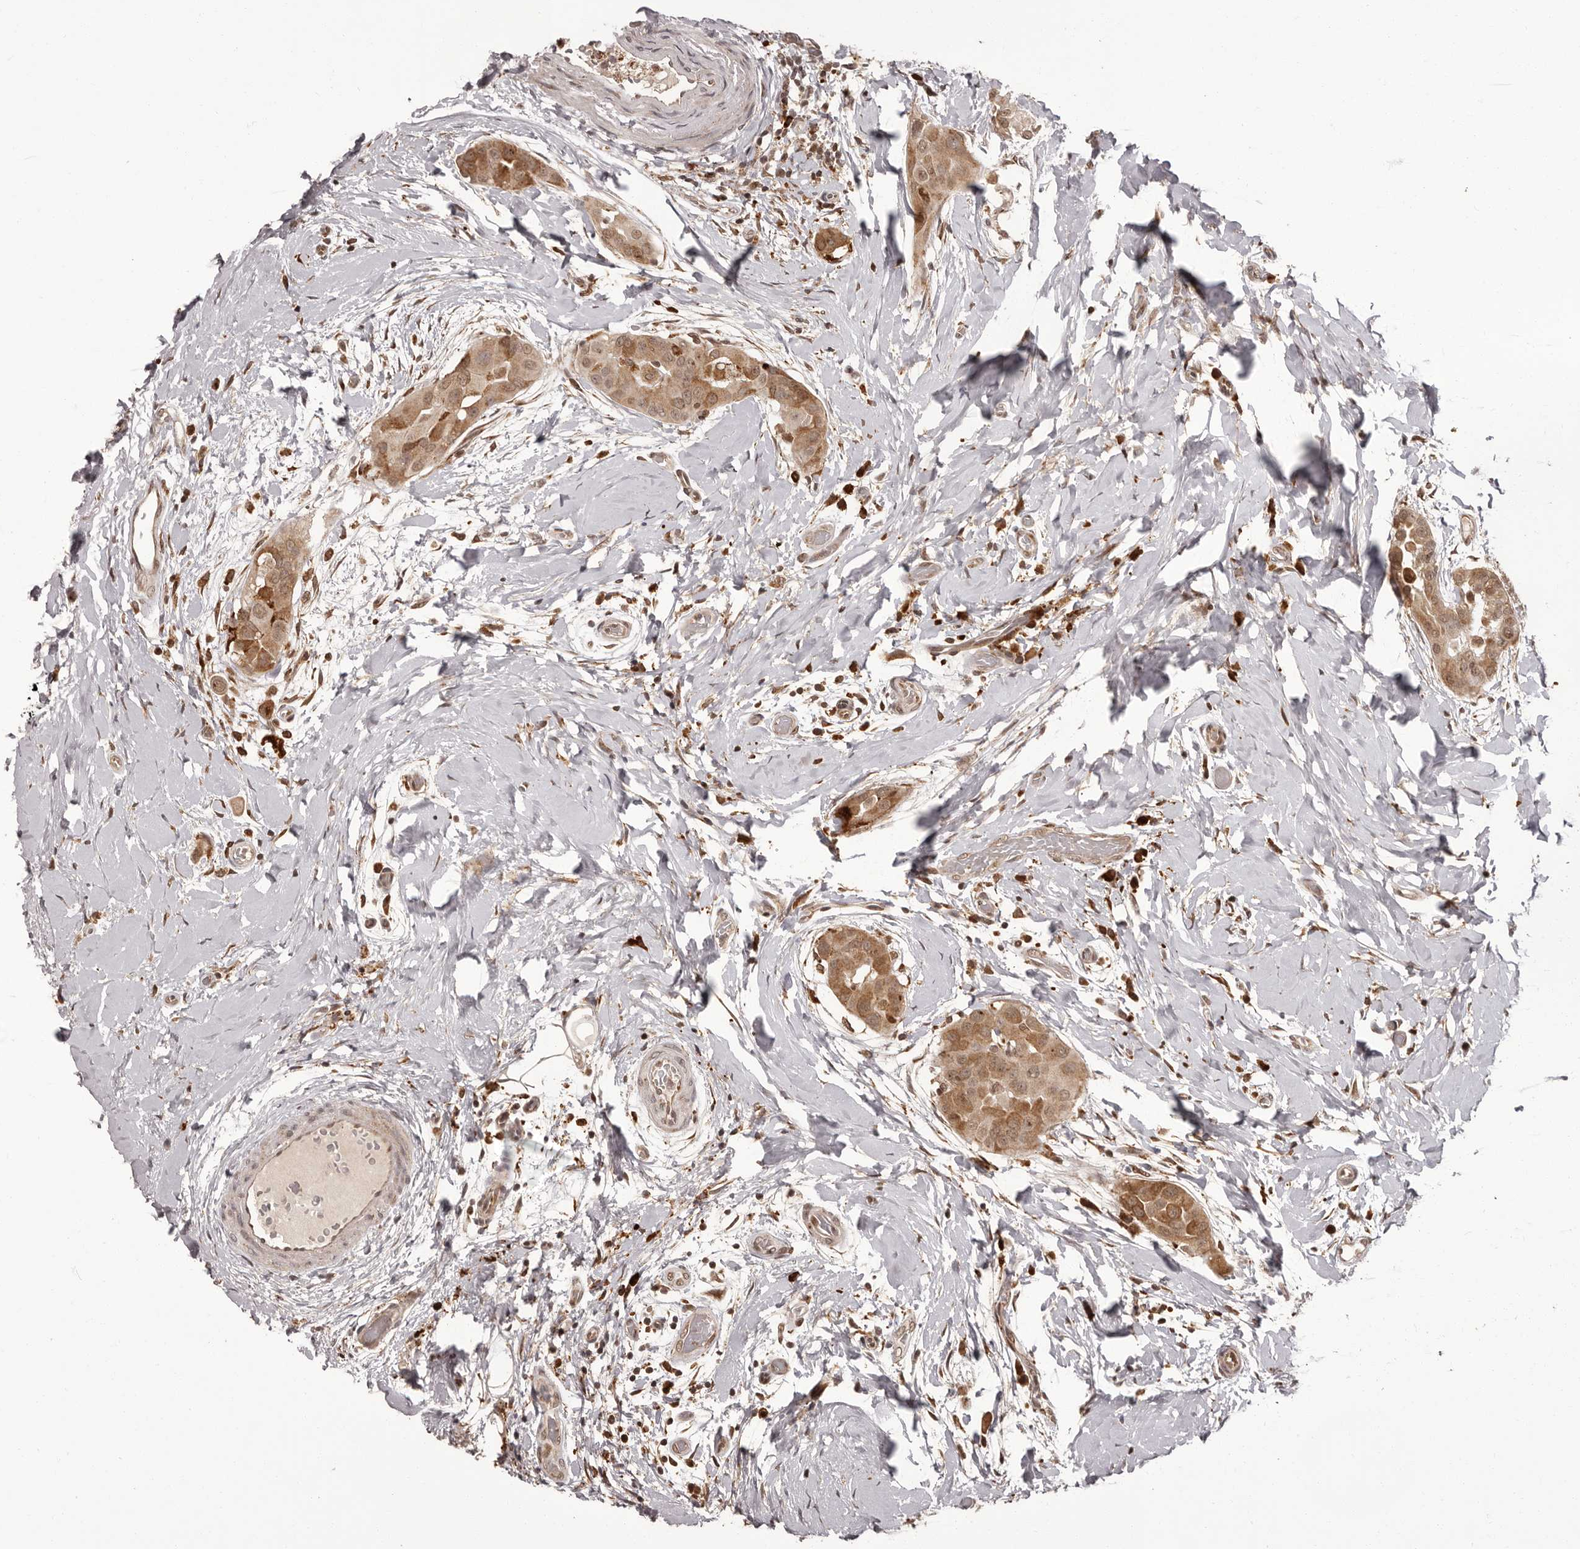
{"staining": {"intensity": "moderate", "quantity": ">75%", "location": "cytoplasmic/membranous"}, "tissue": "thyroid cancer", "cell_type": "Tumor cells", "image_type": "cancer", "snomed": [{"axis": "morphology", "description": "Papillary adenocarcinoma, NOS"}, {"axis": "topography", "description": "Thyroid gland"}], "caption": "Protein staining reveals moderate cytoplasmic/membranous staining in approximately >75% of tumor cells in thyroid papillary adenocarcinoma.", "gene": "IL32", "patient": {"sex": "male", "age": 33}}